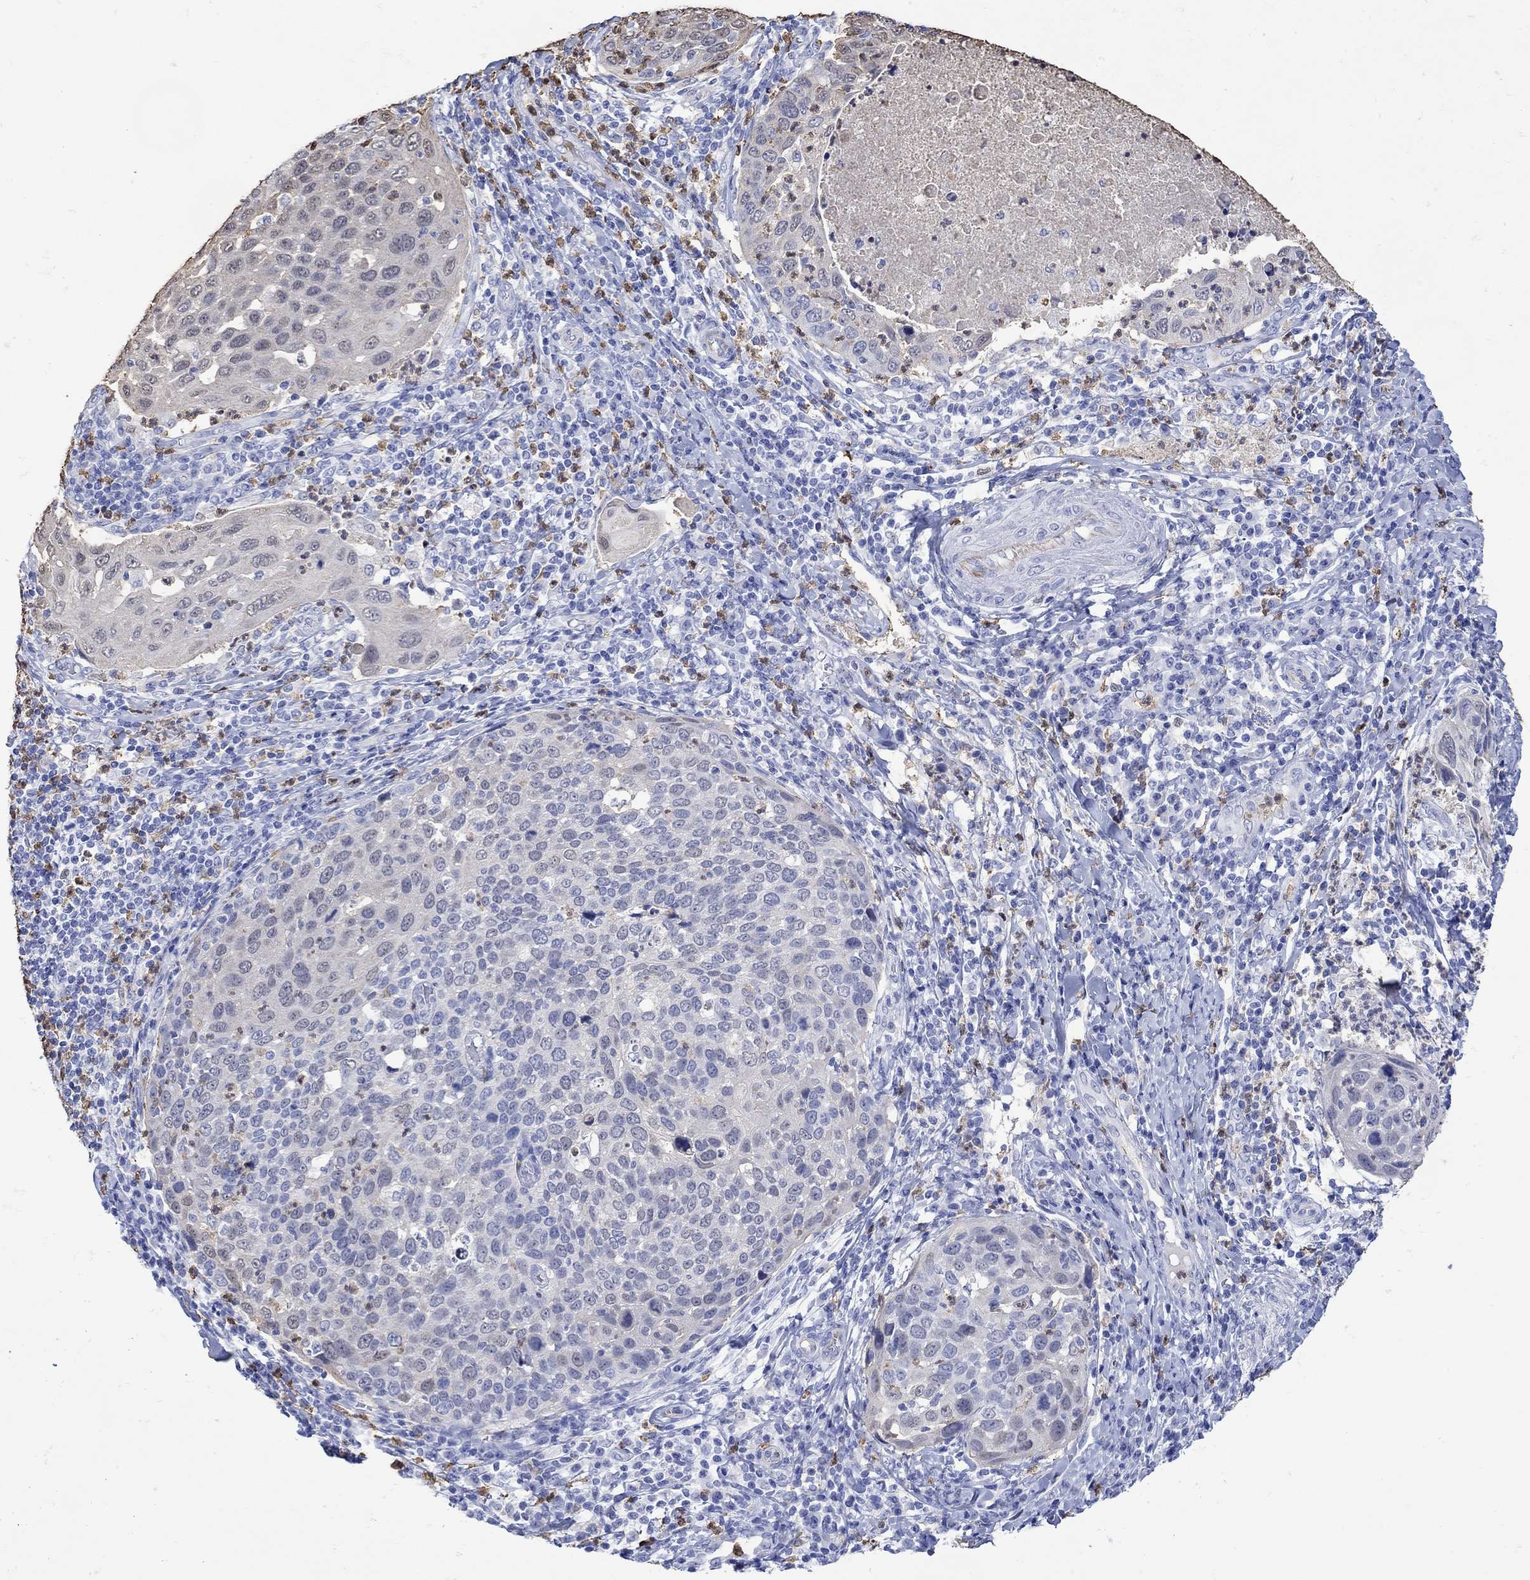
{"staining": {"intensity": "negative", "quantity": "none", "location": "none"}, "tissue": "cervical cancer", "cell_type": "Tumor cells", "image_type": "cancer", "snomed": [{"axis": "morphology", "description": "Squamous cell carcinoma, NOS"}, {"axis": "topography", "description": "Cervix"}], "caption": "This image is of cervical squamous cell carcinoma stained with immunohistochemistry (IHC) to label a protein in brown with the nuclei are counter-stained blue. There is no positivity in tumor cells.", "gene": "LINGO3", "patient": {"sex": "female", "age": 54}}